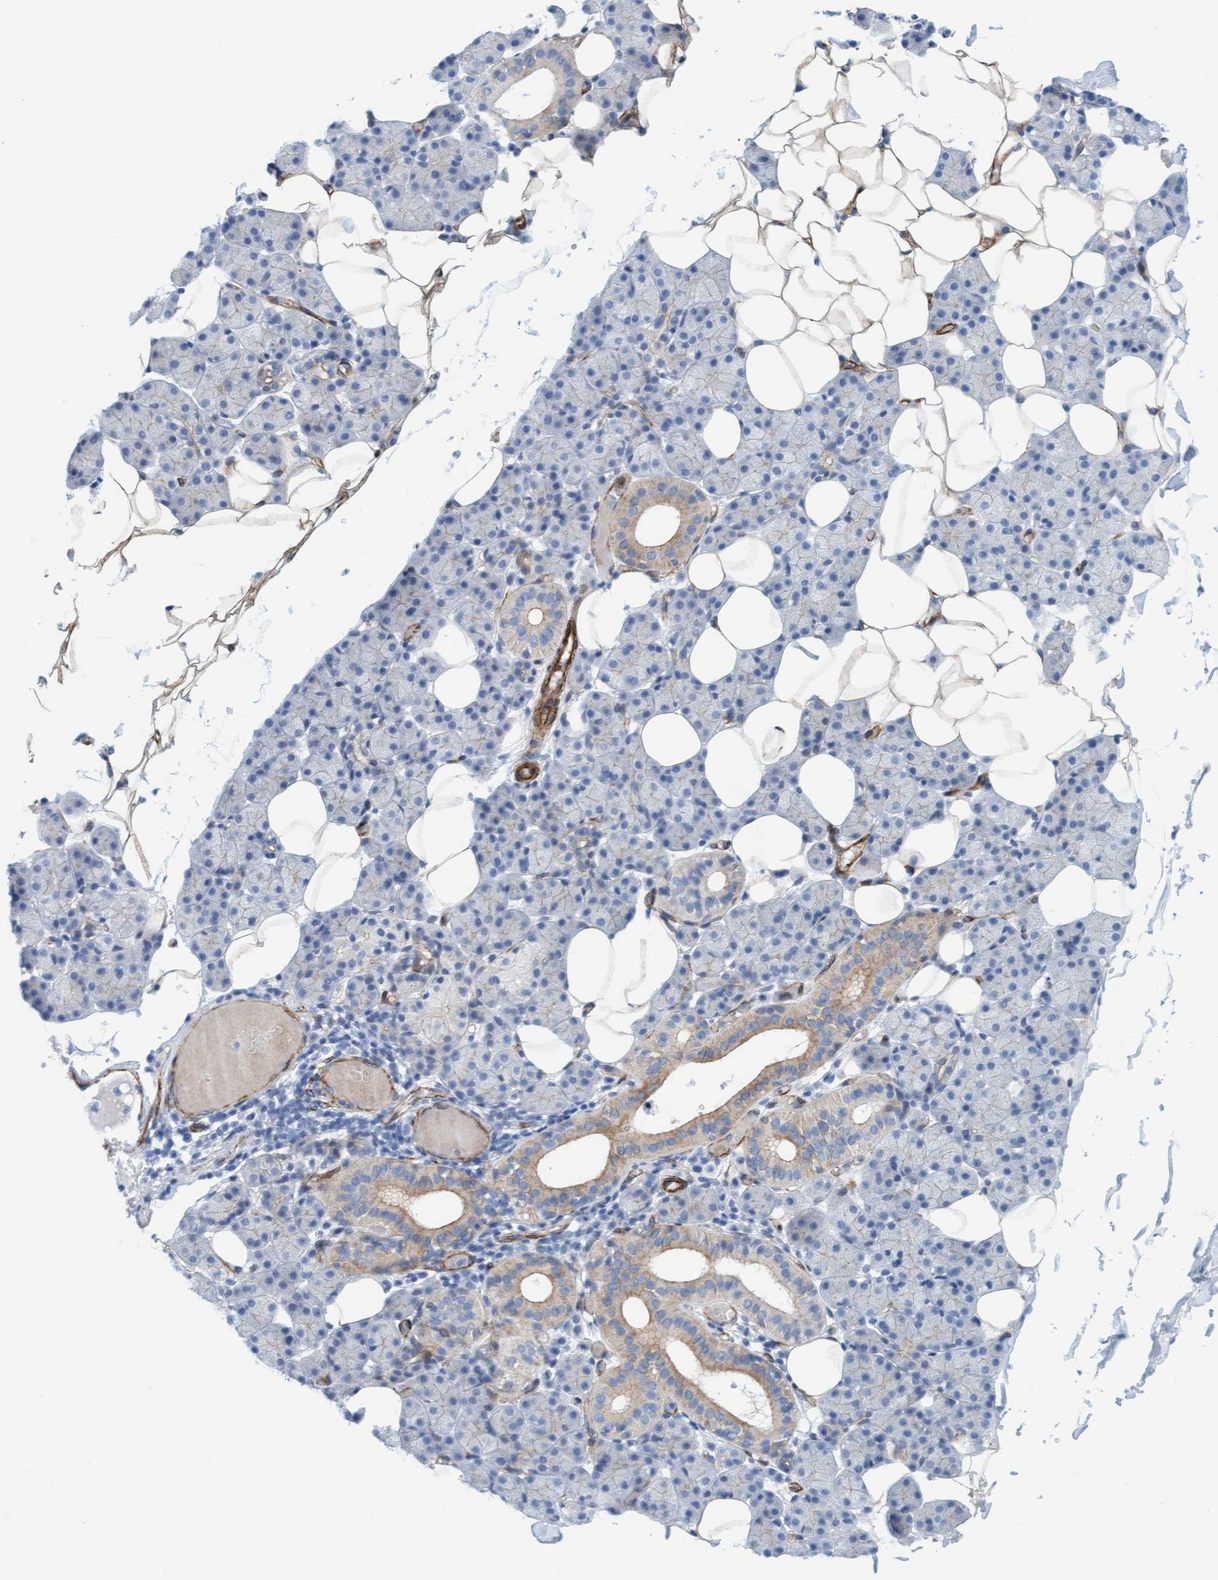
{"staining": {"intensity": "moderate", "quantity": "<25%", "location": "cytoplasmic/membranous"}, "tissue": "salivary gland", "cell_type": "Glandular cells", "image_type": "normal", "snomed": [{"axis": "morphology", "description": "Normal tissue, NOS"}, {"axis": "topography", "description": "Salivary gland"}], "caption": "Protein staining of normal salivary gland displays moderate cytoplasmic/membranous staining in about <25% of glandular cells.", "gene": "MTFR1", "patient": {"sex": "female", "age": 33}}